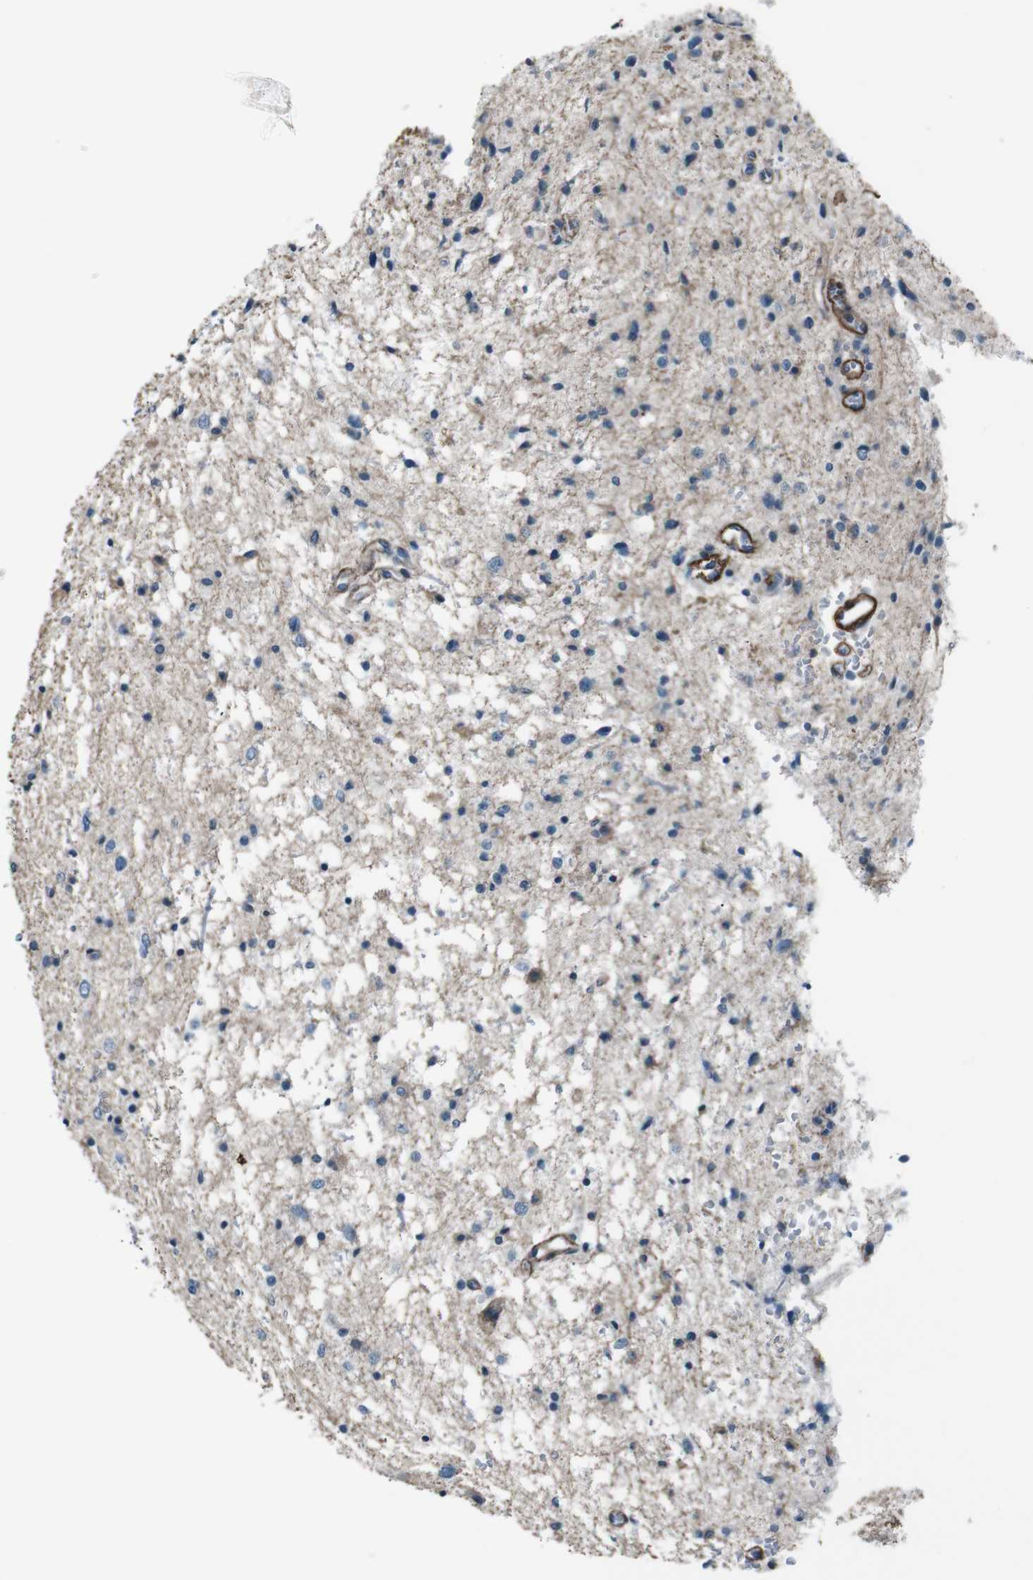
{"staining": {"intensity": "negative", "quantity": "none", "location": "none"}, "tissue": "glioma", "cell_type": "Tumor cells", "image_type": "cancer", "snomed": [{"axis": "morphology", "description": "Glioma, malignant, Low grade"}, {"axis": "topography", "description": "Brain"}], "caption": "DAB (3,3'-diaminobenzidine) immunohistochemical staining of malignant low-grade glioma demonstrates no significant staining in tumor cells. (Brightfield microscopy of DAB immunohistochemistry (IHC) at high magnification).", "gene": "PDLIM5", "patient": {"sex": "female", "age": 37}}